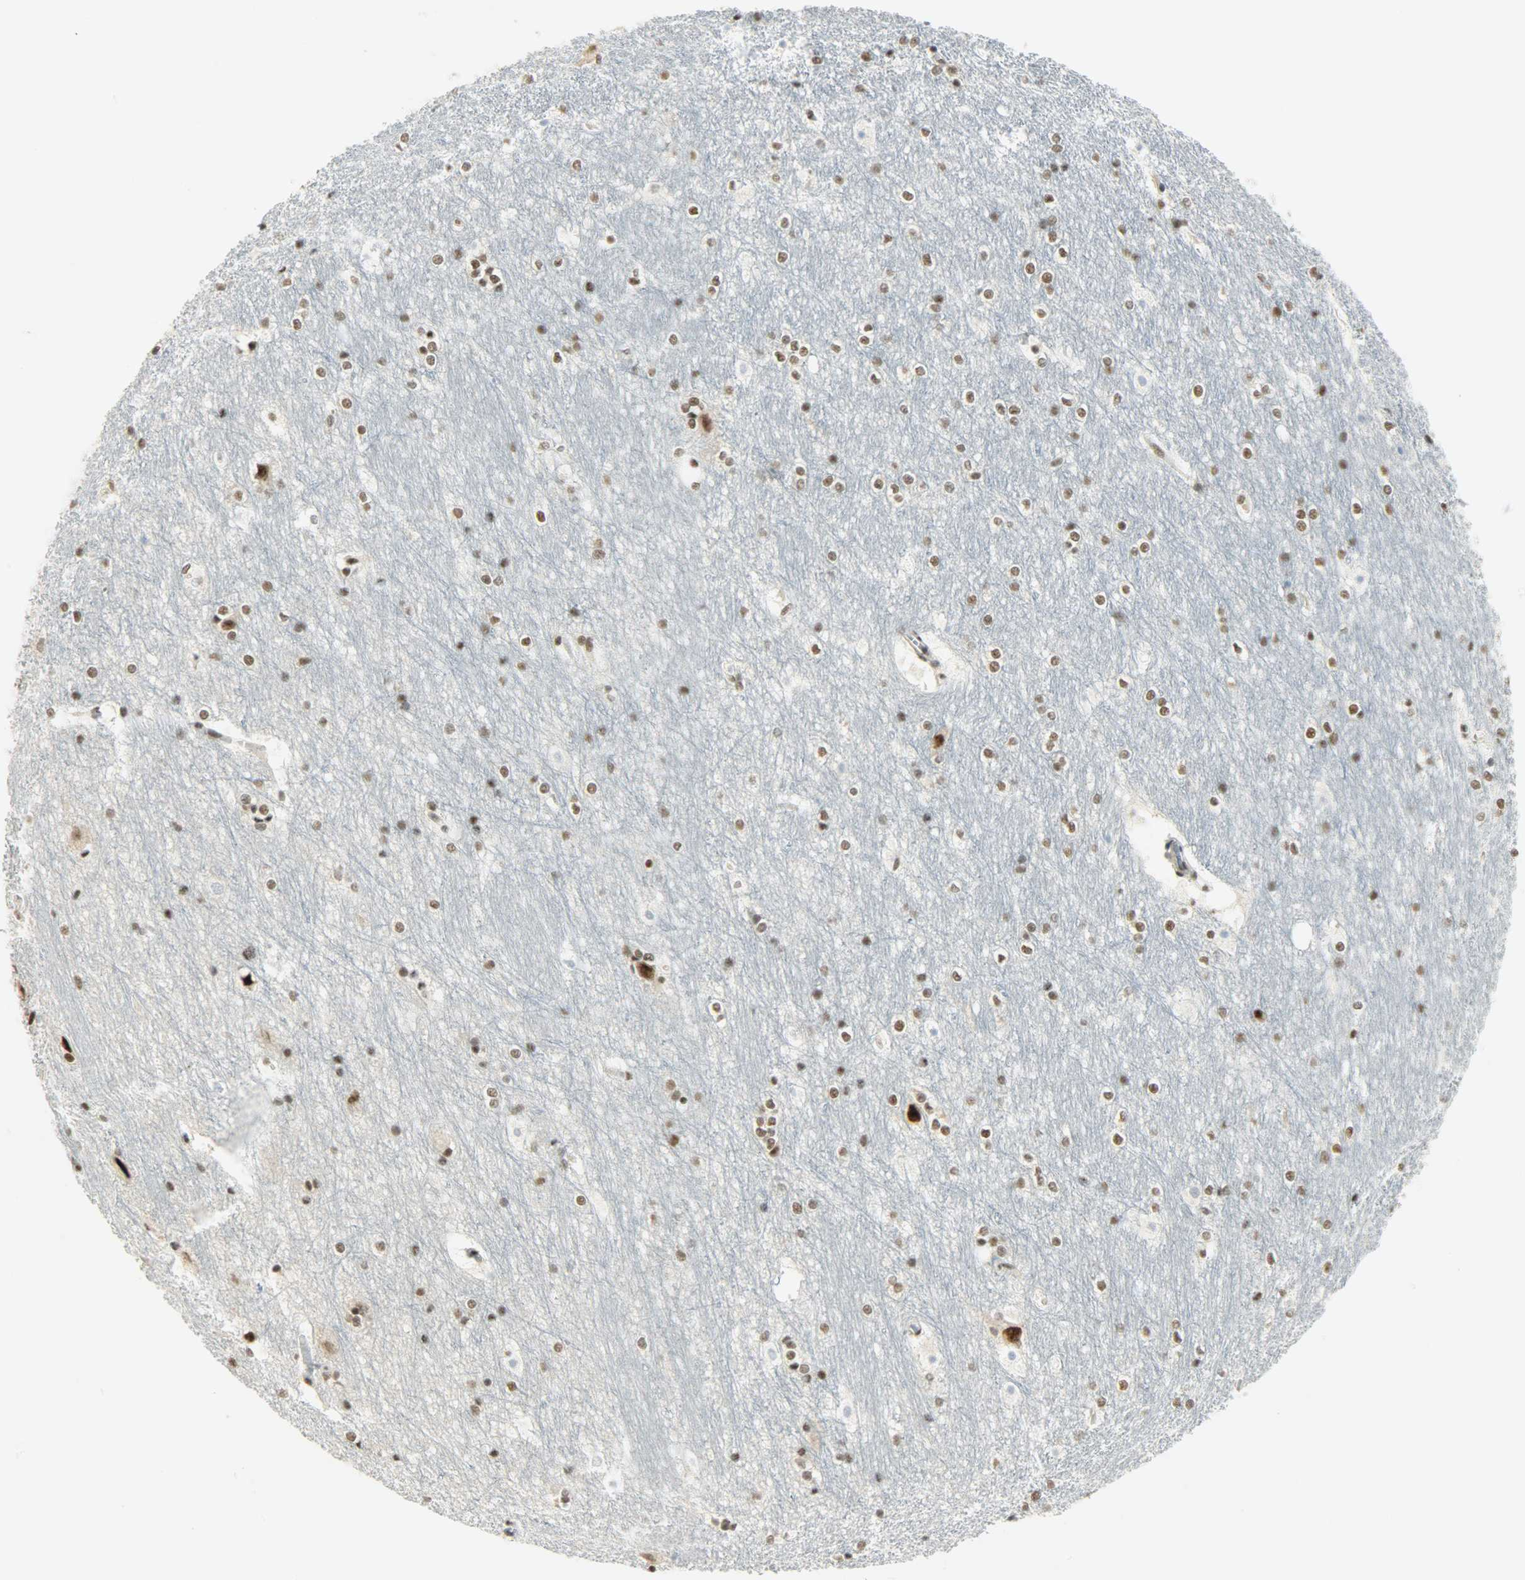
{"staining": {"intensity": "moderate", "quantity": ">75%", "location": "nuclear"}, "tissue": "hippocampus", "cell_type": "Glial cells", "image_type": "normal", "snomed": [{"axis": "morphology", "description": "Normal tissue, NOS"}, {"axis": "topography", "description": "Hippocampus"}], "caption": "High-power microscopy captured an immunohistochemistry (IHC) photomicrograph of benign hippocampus, revealing moderate nuclear staining in approximately >75% of glial cells. (DAB (3,3'-diaminobenzidine) IHC, brown staining for protein, blue staining for nuclei).", "gene": "SUGP1", "patient": {"sex": "female", "age": 19}}